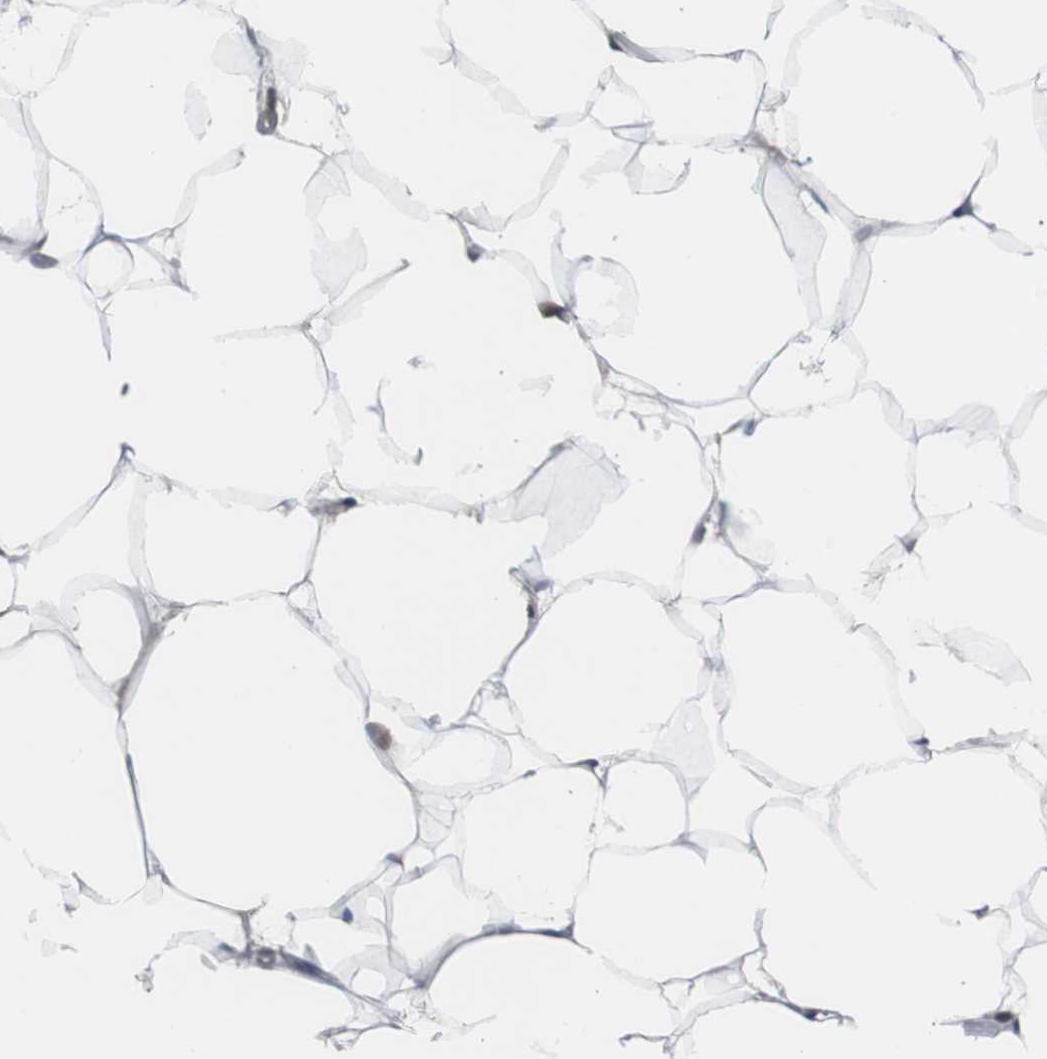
{"staining": {"intensity": "moderate", "quantity": ">75%", "location": "nuclear"}, "tissue": "adipose tissue", "cell_type": "Adipocytes", "image_type": "normal", "snomed": [{"axis": "morphology", "description": "Normal tissue, NOS"}, {"axis": "topography", "description": "Breast"}, {"axis": "topography", "description": "Adipose tissue"}], "caption": "Brown immunohistochemical staining in benign human adipose tissue displays moderate nuclear positivity in about >75% of adipocytes. (DAB IHC with brightfield microscopy, high magnification).", "gene": "GTF2F2", "patient": {"sex": "female", "age": 25}}